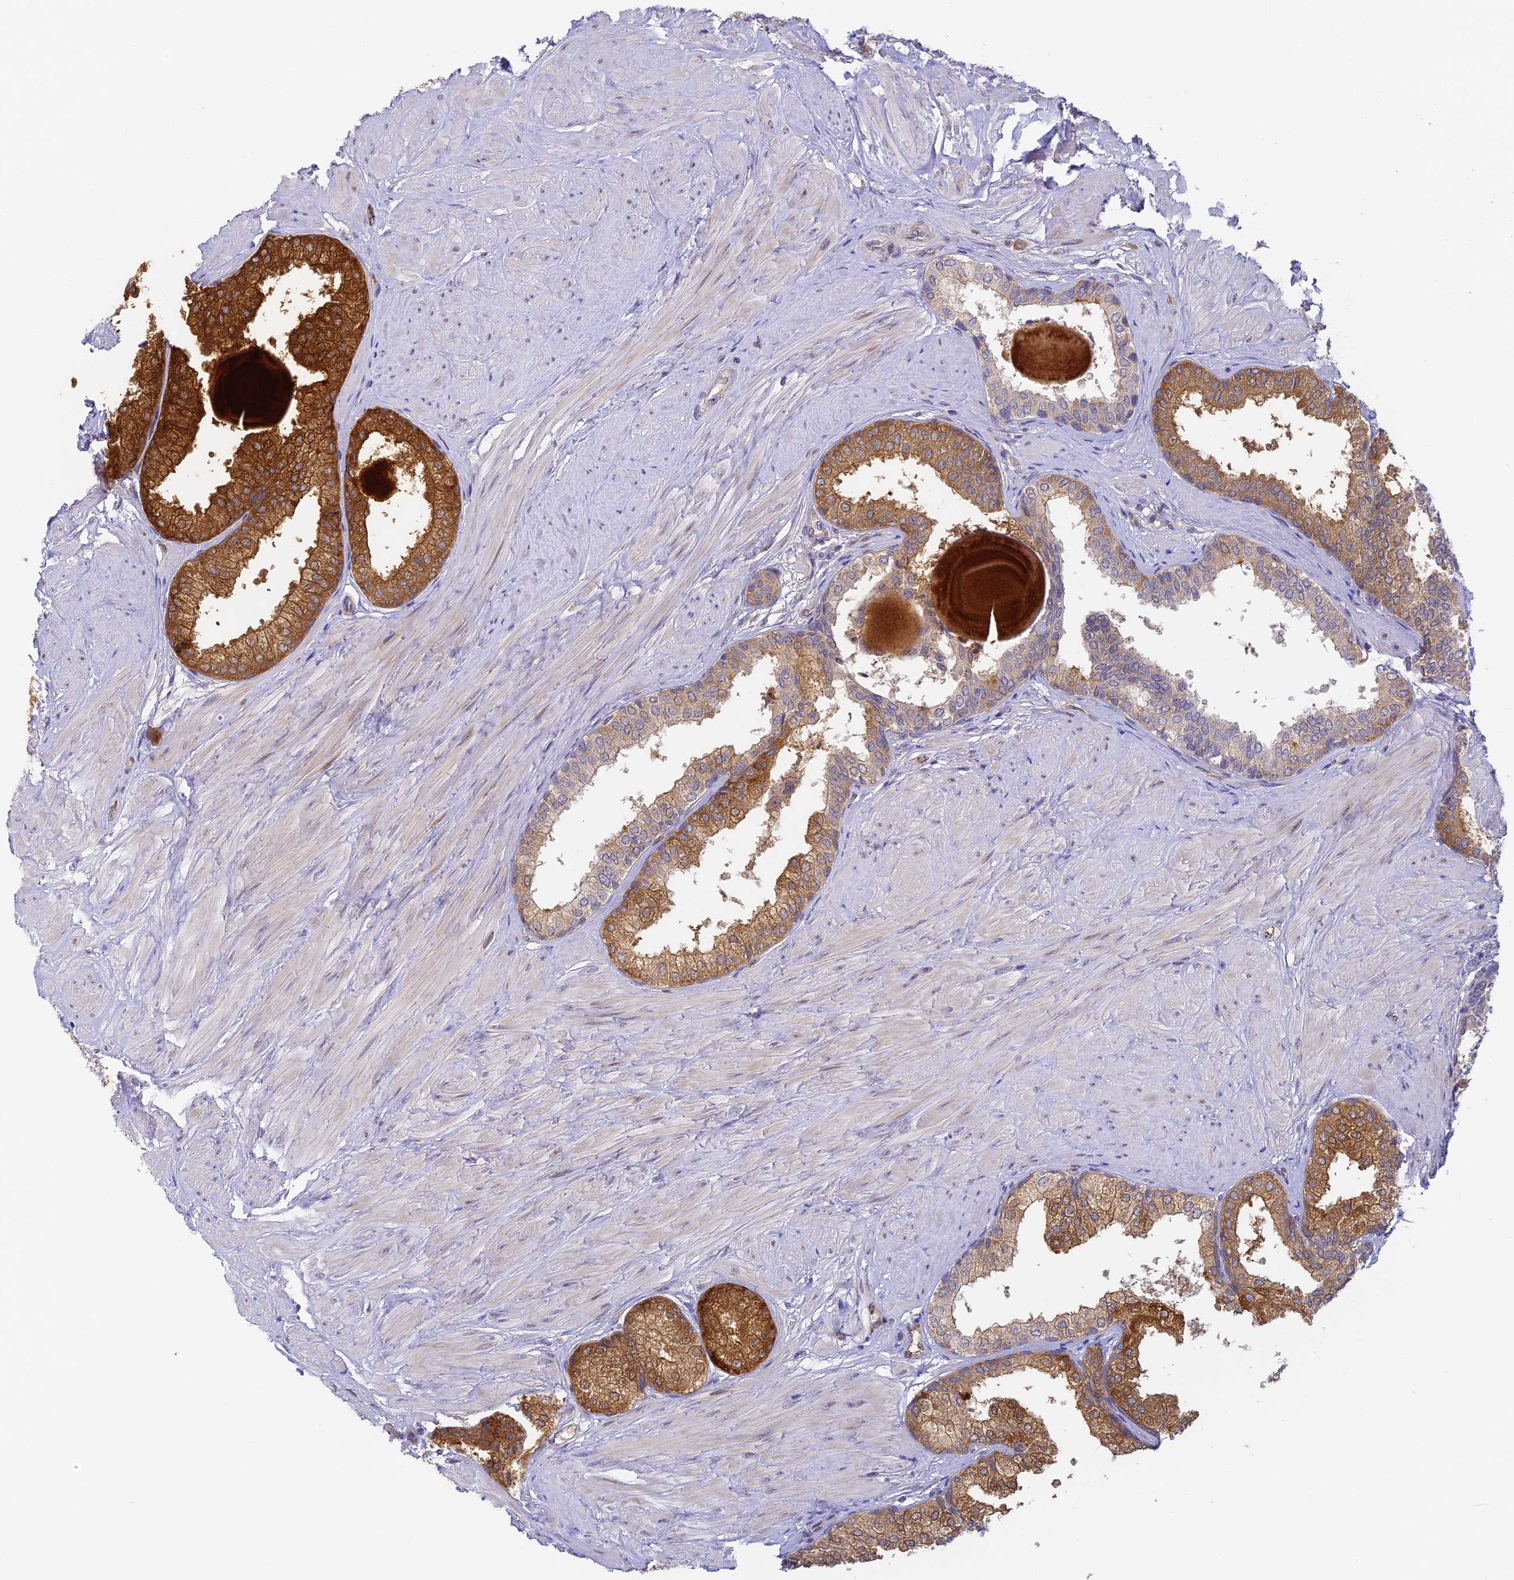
{"staining": {"intensity": "strong", "quantity": ">75%", "location": "cytoplasmic/membranous"}, "tissue": "prostate", "cell_type": "Glandular cells", "image_type": "normal", "snomed": [{"axis": "morphology", "description": "Normal tissue, NOS"}, {"axis": "topography", "description": "Prostate"}], "caption": "A high-resolution photomicrograph shows immunohistochemistry staining of normal prostate, which demonstrates strong cytoplasmic/membranous expression in about >75% of glandular cells.", "gene": "DNAAF10", "patient": {"sex": "male", "age": 48}}